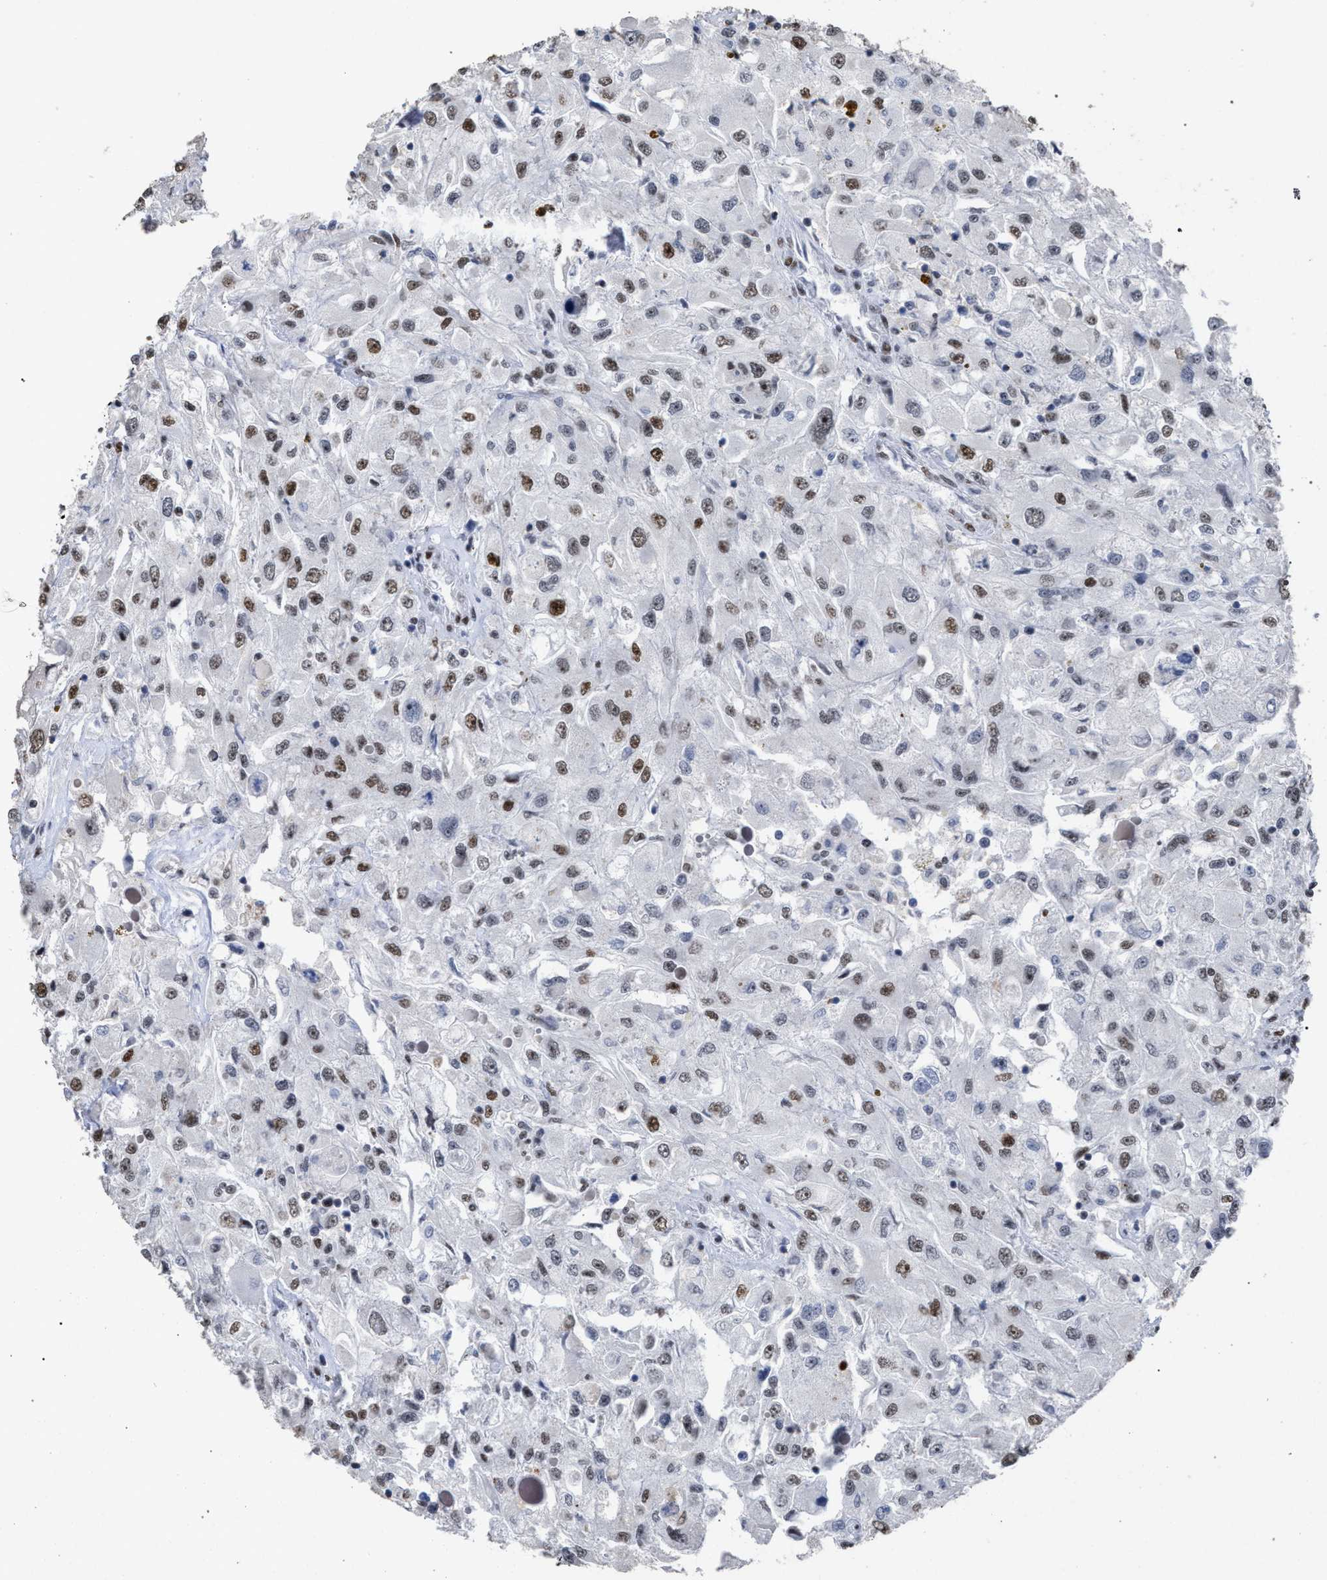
{"staining": {"intensity": "weak", "quantity": "<25%", "location": "nuclear"}, "tissue": "renal cancer", "cell_type": "Tumor cells", "image_type": "cancer", "snomed": [{"axis": "morphology", "description": "Adenocarcinoma, NOS"}, {"axis": "topography", "description": "Kidney"}], "caption": "A micrograph of renal cancer stained for a protein demonstrates no brown staining in tumor cells.", "gene": "TP53BP1", "patient": {"sex": "female", "age": 52}}